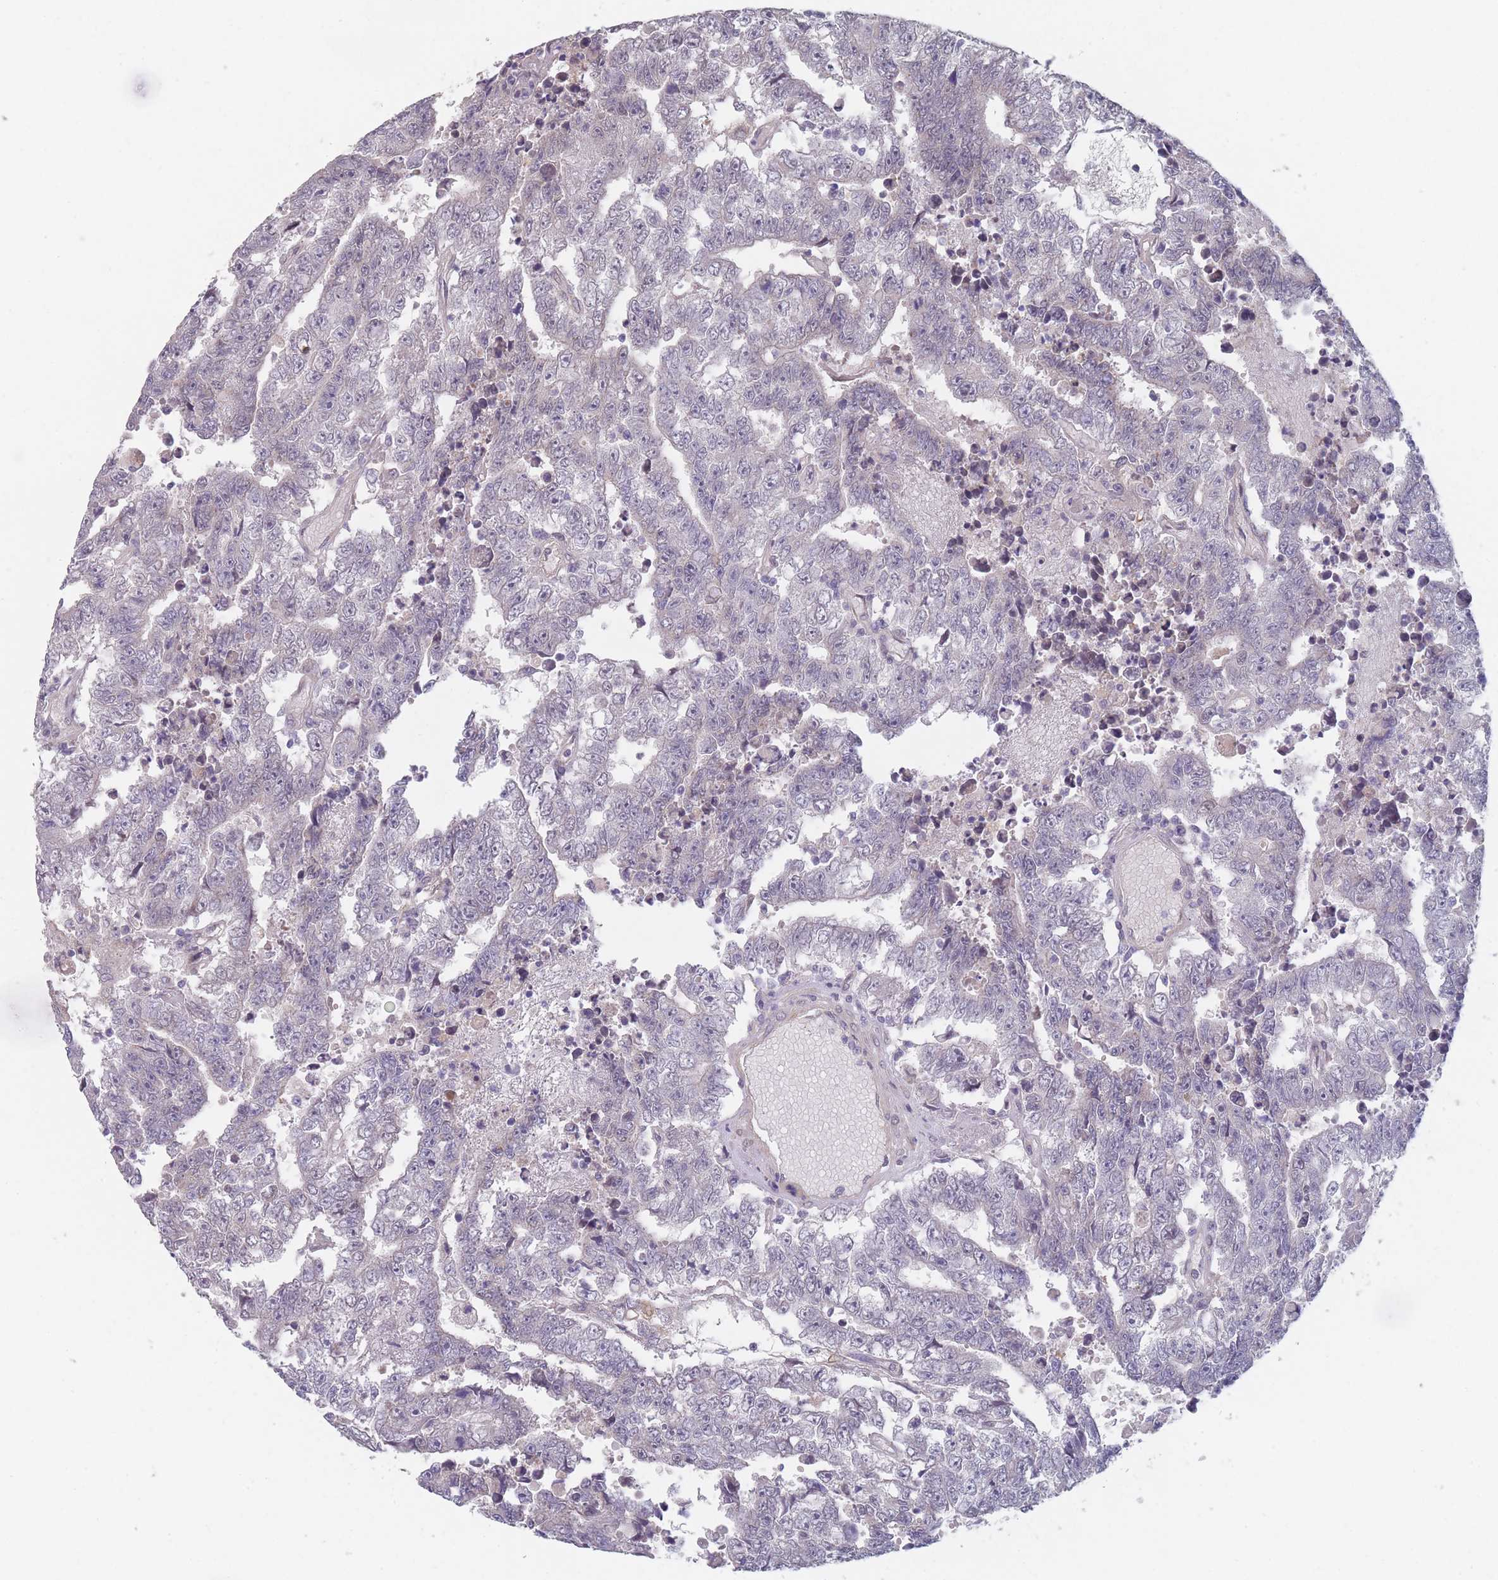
{"staining": {"intensity": "negative", "quantity": "none", "location": "none"}, "tissue": "testis cancer", "cell_type": "Tumor cells", "image_type": "cancer", "snomed": [{"axis": "morphology", "description": "Carcinoma, Embryonal, NOS"}, {"axis": "topography", "description": "Testis"}], "caption": "Tumor cells are negative for protein expression in human testis cancer (embryonal carcinoma).", "gene": "ANKRD10", "patient": {"sex": "male", "age": 25}}